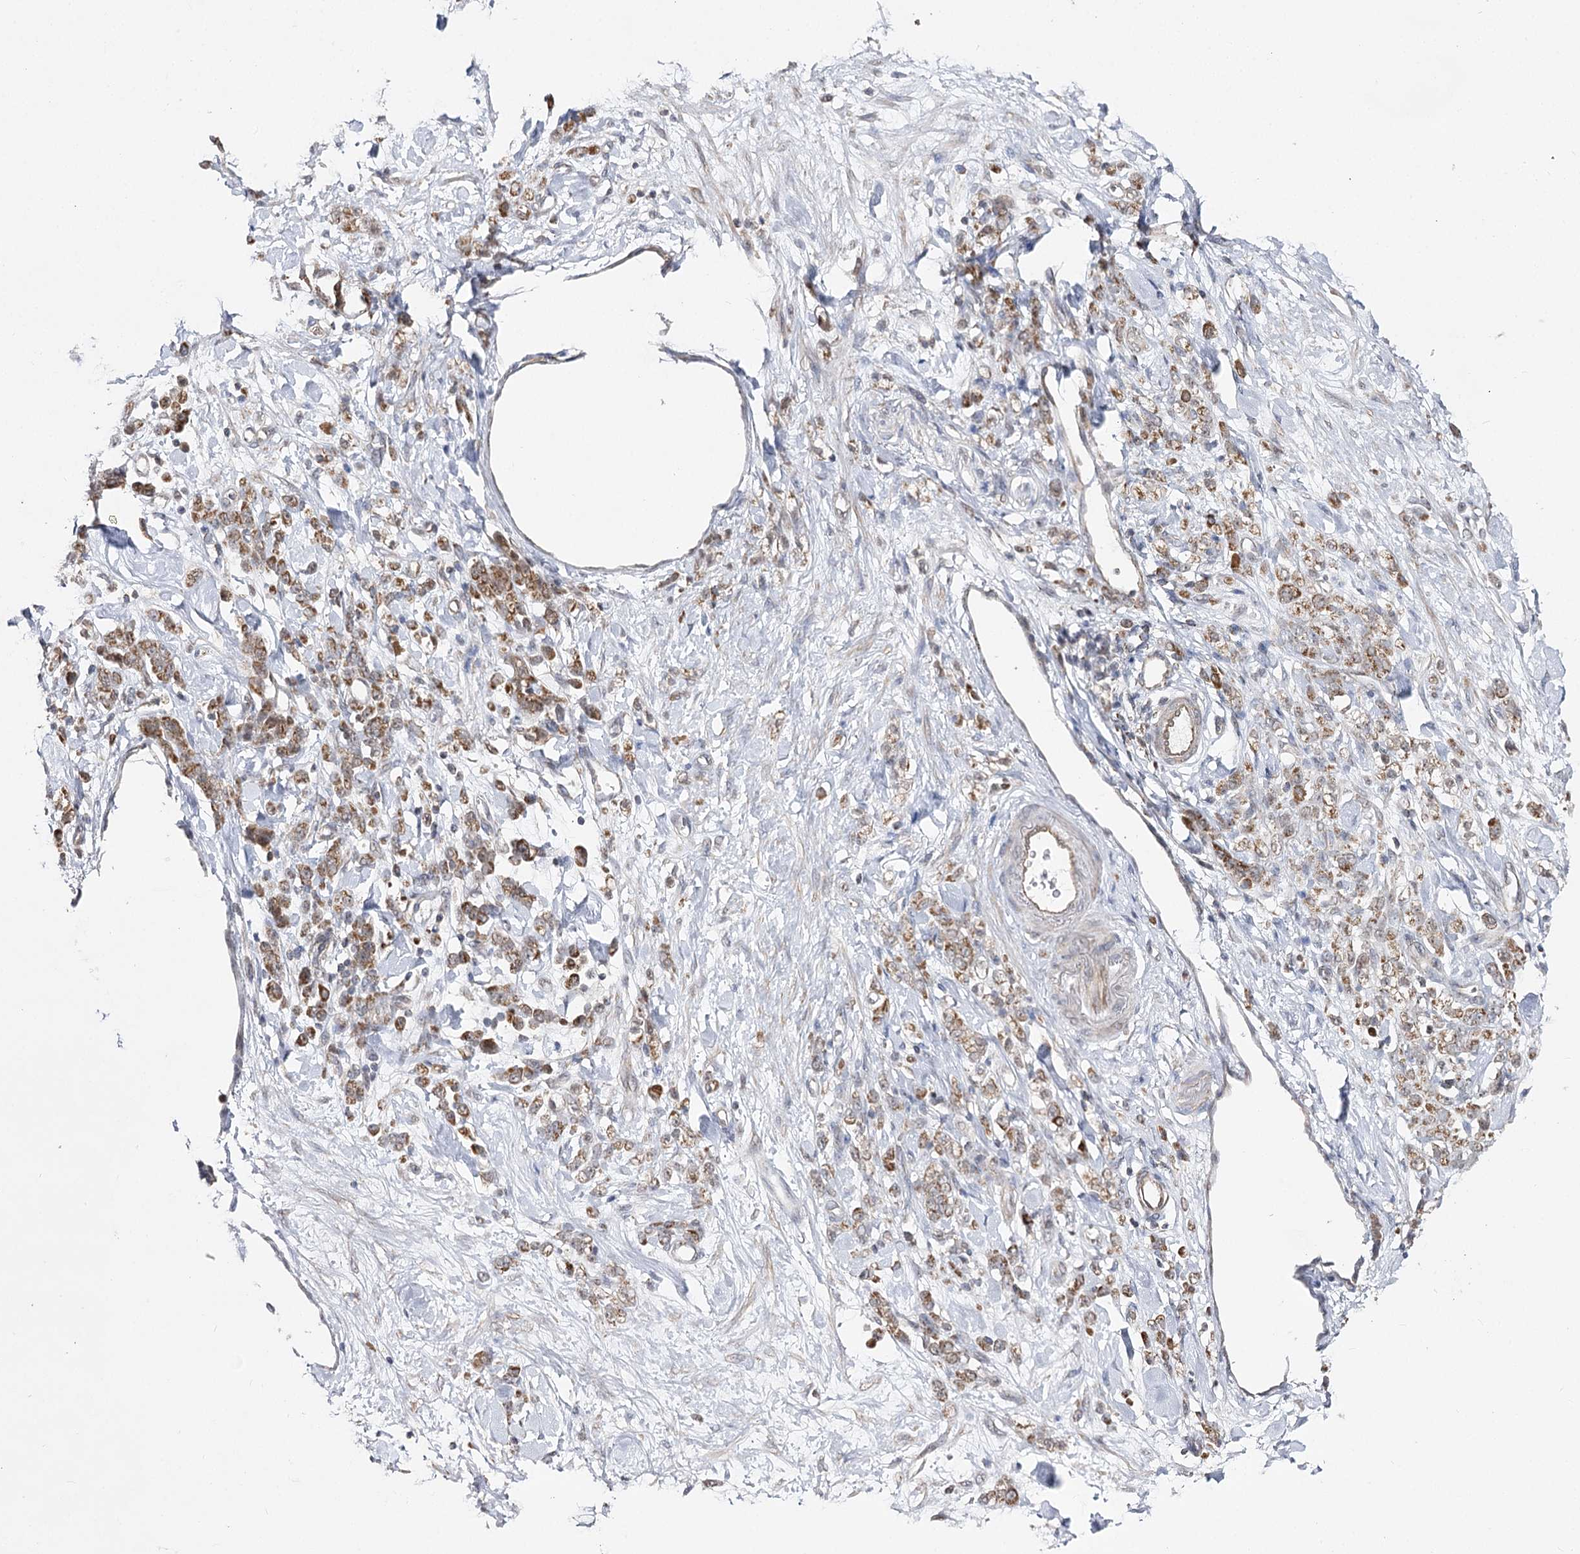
{"staining": {"intensity": "moderate", "quantity": ">75%", "location": "cytoplasmic/membranous"}, "tissue": "stomach cancer", "cell_type": "Tumor cells", "image_type": "cancer", "snomed": [{"axis": "morphology", "description": "Normal tissue, NOS"}, {"axis": "morphology", "description": "Adenocarcinoma, NOS"}, {"axis": "topography", "description": "Stomach"}], "caption": "IHC (DAB (3,3'-diaminobenzidine)) staining of human adenocarcinoma (stomach) reveals moderate cytoplasmic/membranous protein positivity in about >75% of tumor cells.", "gene": "SLC4A1AP", "patient": {"sex": "male", "age": 82}}